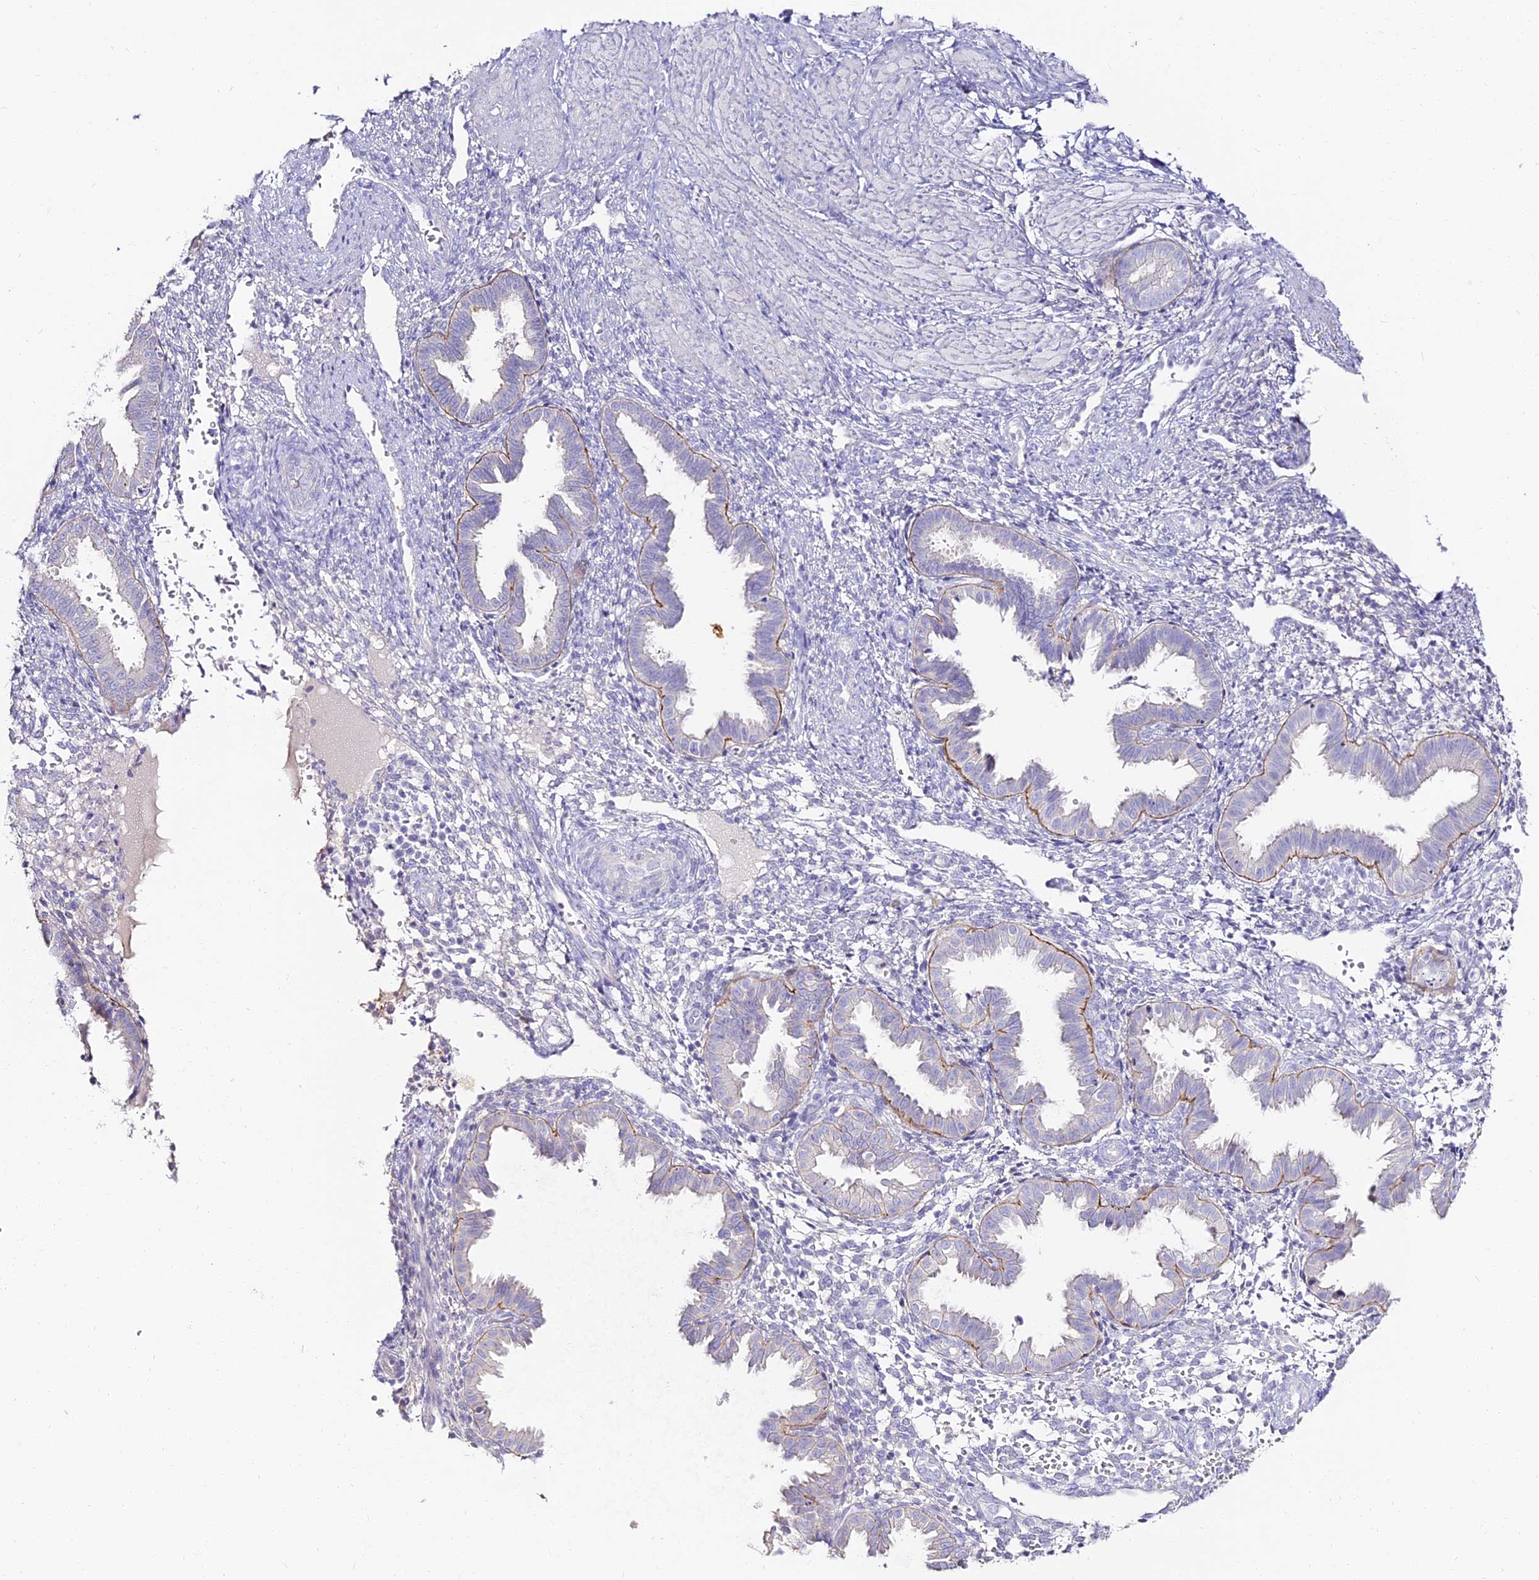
{"staining": {"intensity": "negative", "quantity": "none", "location": "none"}, "tissue": "endometrium", "cell_type": "Cells in endometrial stroma", "image_type": "normal", "snomed": [{"axis": "morphology", "description": "Normal tissue, NOS"}, {"axis": "topography", "description": "Endometrium"}], "caption": "This is an immunohistochemistry (IHC) micrograph of unremarkable endometrium. There is no expression in cells in endometrial stroma.", "gene": "ALPG", "patient": {"sex": "female", "age": 33}}